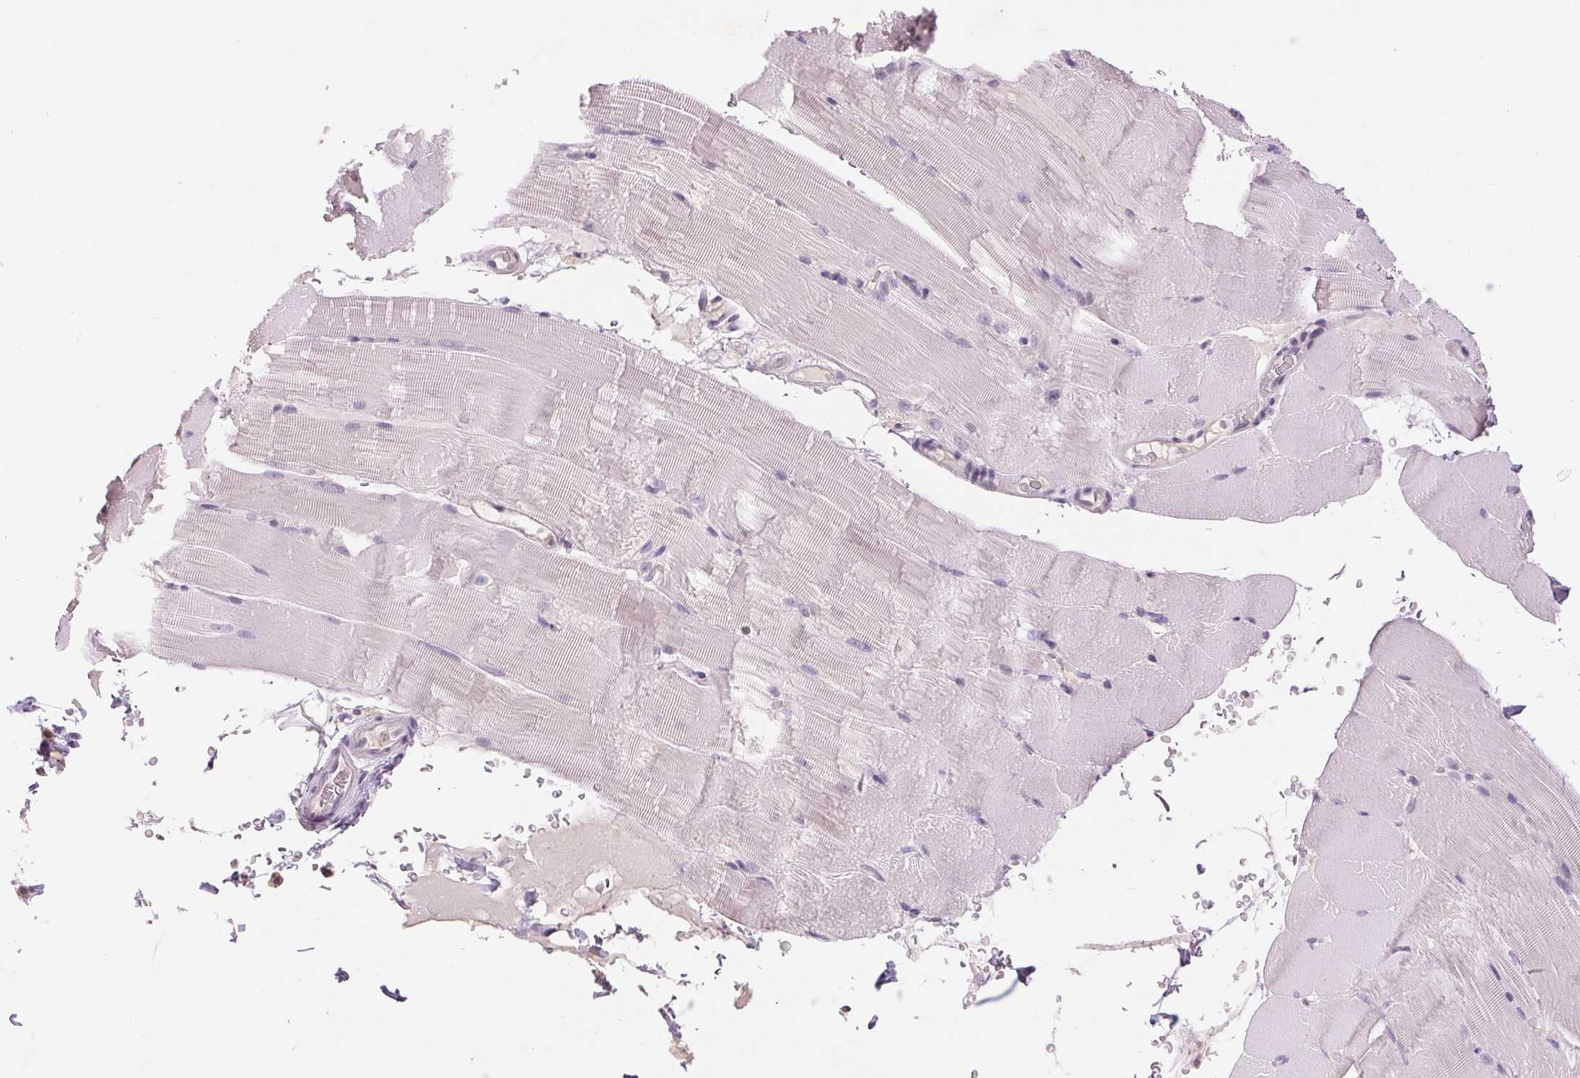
{"staining": {"intensity": "negative", "quantity": "none", "location": "none"}, "tissue": "skeletal muscle", "cell_type": "Myocytes", "image_type": "normal", "snomed": [{"axis": "morphology", "description": "Normal tissue, NOS"}, {"axis": "topography", "description": "Skeletal muscle"}], "caption": "A histopathology image of skeletal muscle stained for a protein reveals no brown staining in myocytes. (Immunohistochemistry, brightfield microscopy, high magnification).", "gene": "FXYD4", "patient": {"sex": "female", "age": 37}}